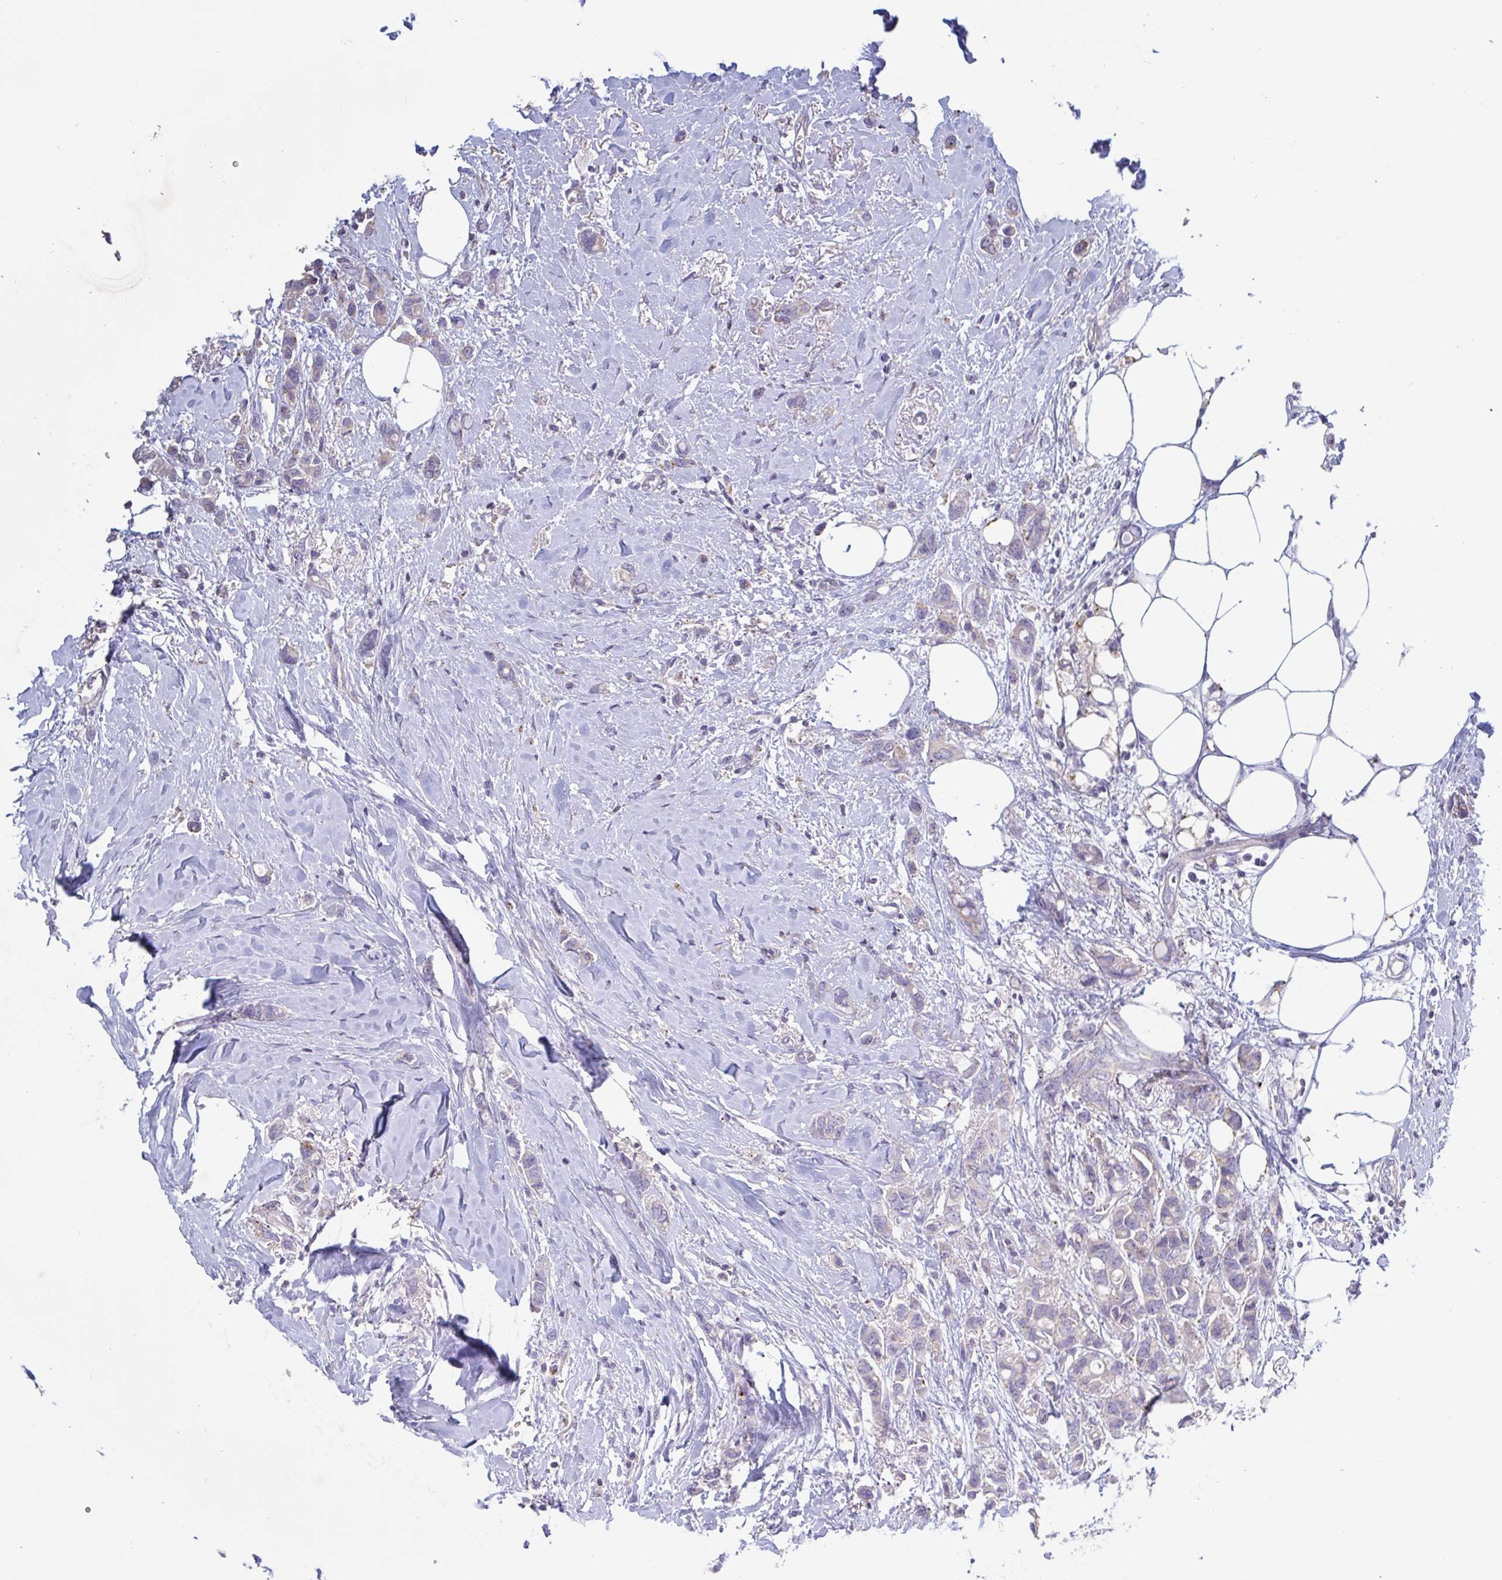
{"staining": {"intensity": "weak", "quantity": "<25%", "location": "cytoplasmic/membranous"}, "tissue": "breast cancer", "cell_type": "Tumor cells", "image_type": "cancer", "snomed": [{"axis": "morphology", "description": "Lobular carcinoma"}, {"axis": "topography", "description": "Breast"}], "caption": "IHC histopathology image of neoplastic tissue: human breast cancer (lobular carcinoma) stained with DAB (3,3'-diaminobenzidine) demonstrates no significant protein expression in tumor cells.", "gene": "CHMP5", "patient": {"sex": "female", "age": 91}}